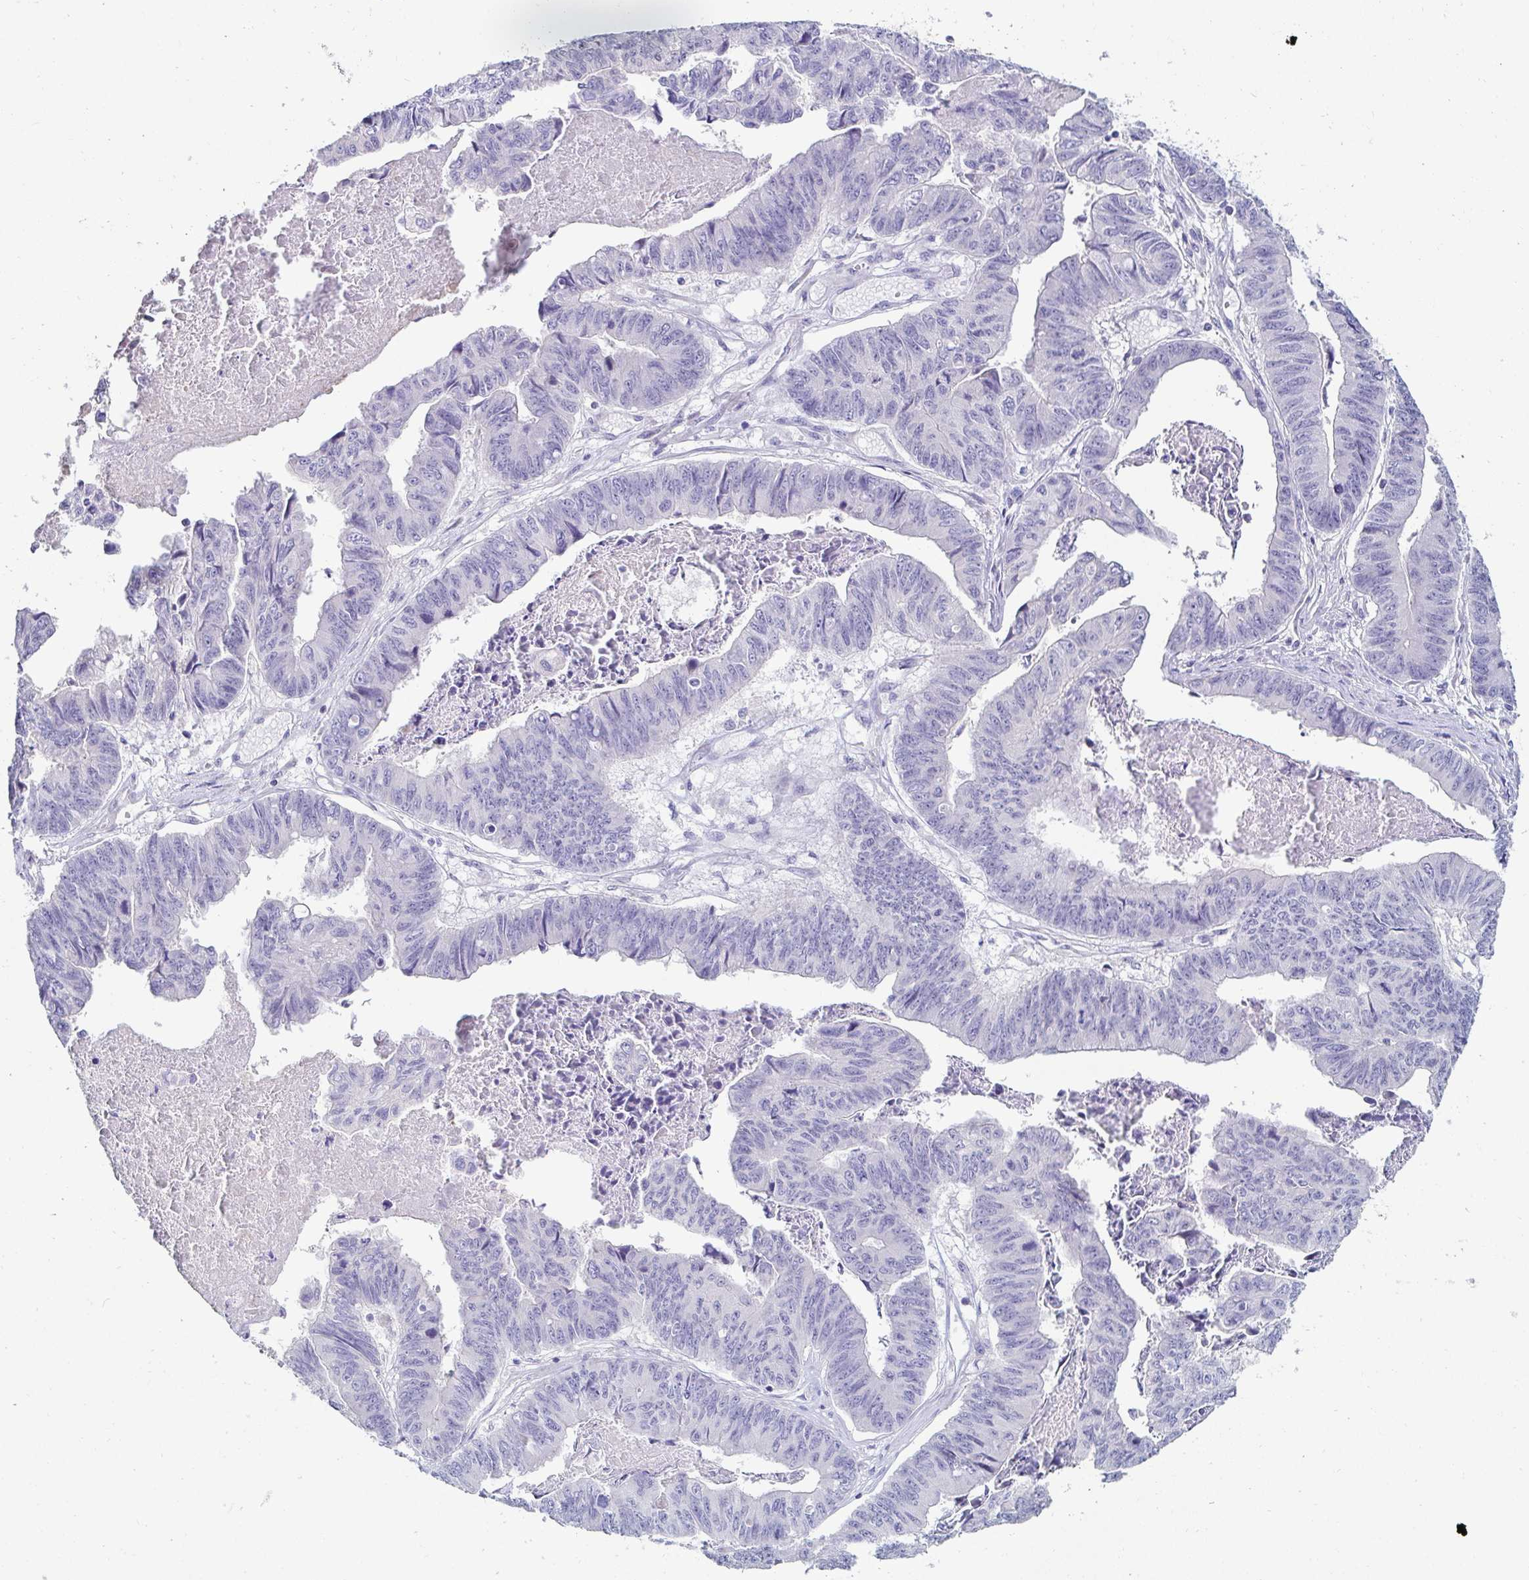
{"staining": {"intensity": "negative", "quantity": "none", "location": "none"}, "tissue": "stomach cancer", "cell_type": "Tumor cells", "image_type": "cancer", "snomed": [{"axis": "morphology", "description": "Adenocarcinoma, NOS"}, {"axis": "topography", "description": "Stomach, lower"}], "caption": "Tumor cells are negative for protein expression in human stomach cancer (adenocarcinoma). (Brightfield microscopy of DAB immunohistochemistry at high magnification).", "gene": "C4orf17", "patient": {"sex": "male", "age": 77}}